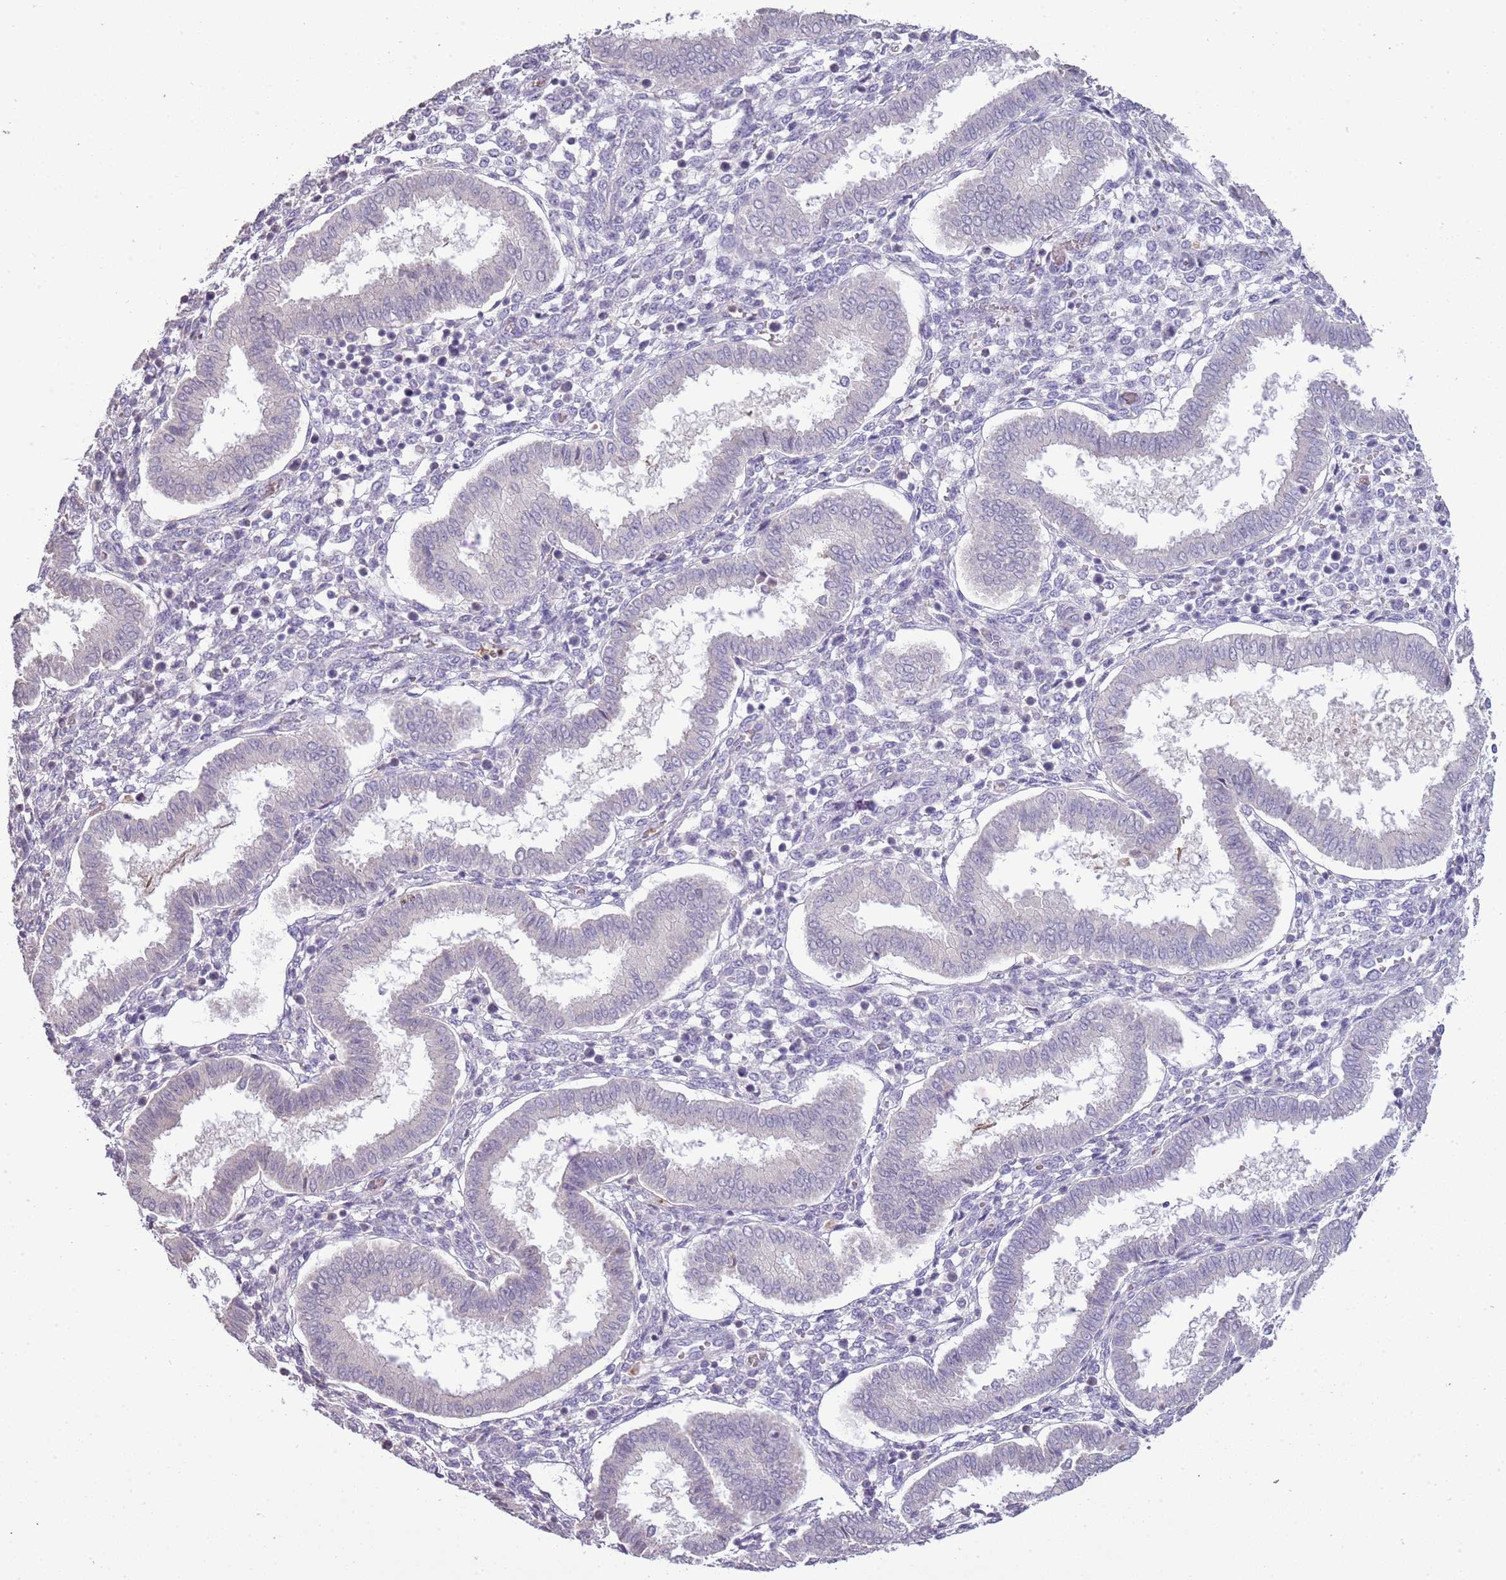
{"staining": {"intensity": "negative", "quantity": "none", "location": "none"}, "tissue": "endometrium", "cell_type": "Cells in endometrial stroma", "image_type": "normal", "snomed": [{"axis": "morphology", "description": "Normal tissue, NOS"}, {"axis": "topography", "description": "Endometrium"}], "caption": "Immunohistochemistry photomicrograph of unremarkable human endometrium stained for a protein (brown), which shows no staining in cells in endometrial stroma. (Stains: DAB IHC with hematoxylin counter stain, Microscopy: brightfield microscopy at high magnification).", "gene": "P2RY13", "patient": {"sex": "female", "age": 24}}